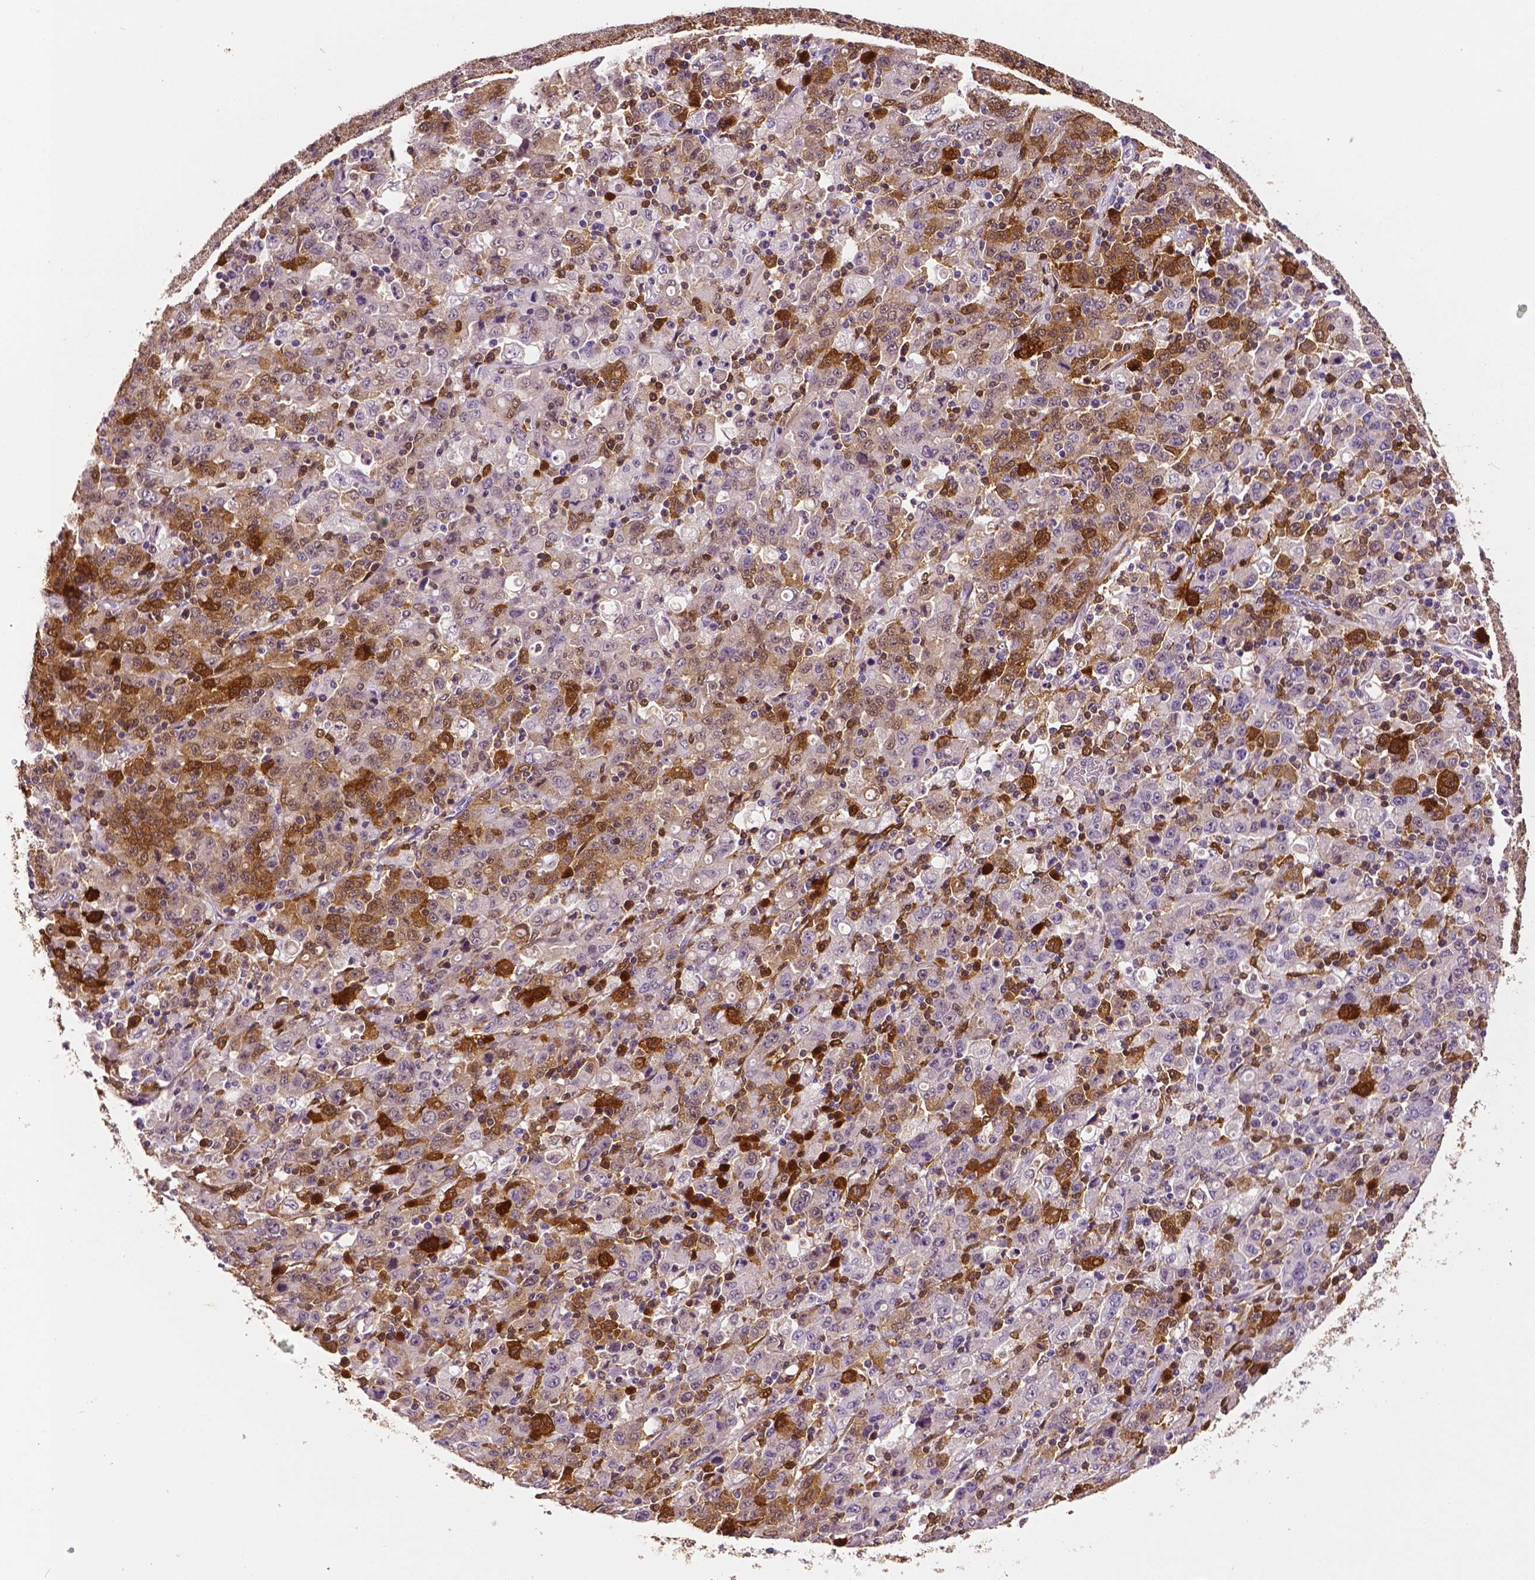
{"staining": {"intensity": "strong", "quantity": "25%-75%", "location": "cytoplasmic/membranous"}, "tissue": "stomach cancer", "cell_type": "Tumor cells", "image_type": "cancer", "snomed": [{"axis": "morphology", "description": "Adenocarcinoma, NOS"}, {"axis": "topography", "description": "Stomach, upper"}], "caption": "High-magnification brightfield microscopy of stomach adenocarcinoma stained with DAB (3,3'-diaminobenzidine) (brown) and counterstained with hematoxylin (blue). tumor cells exhibit strong cytoplasmic/membranous expression is present in approximately25%-75% of cells.", "gene": "PHGDH", "patient": {"sex": "male", "age": 69}}